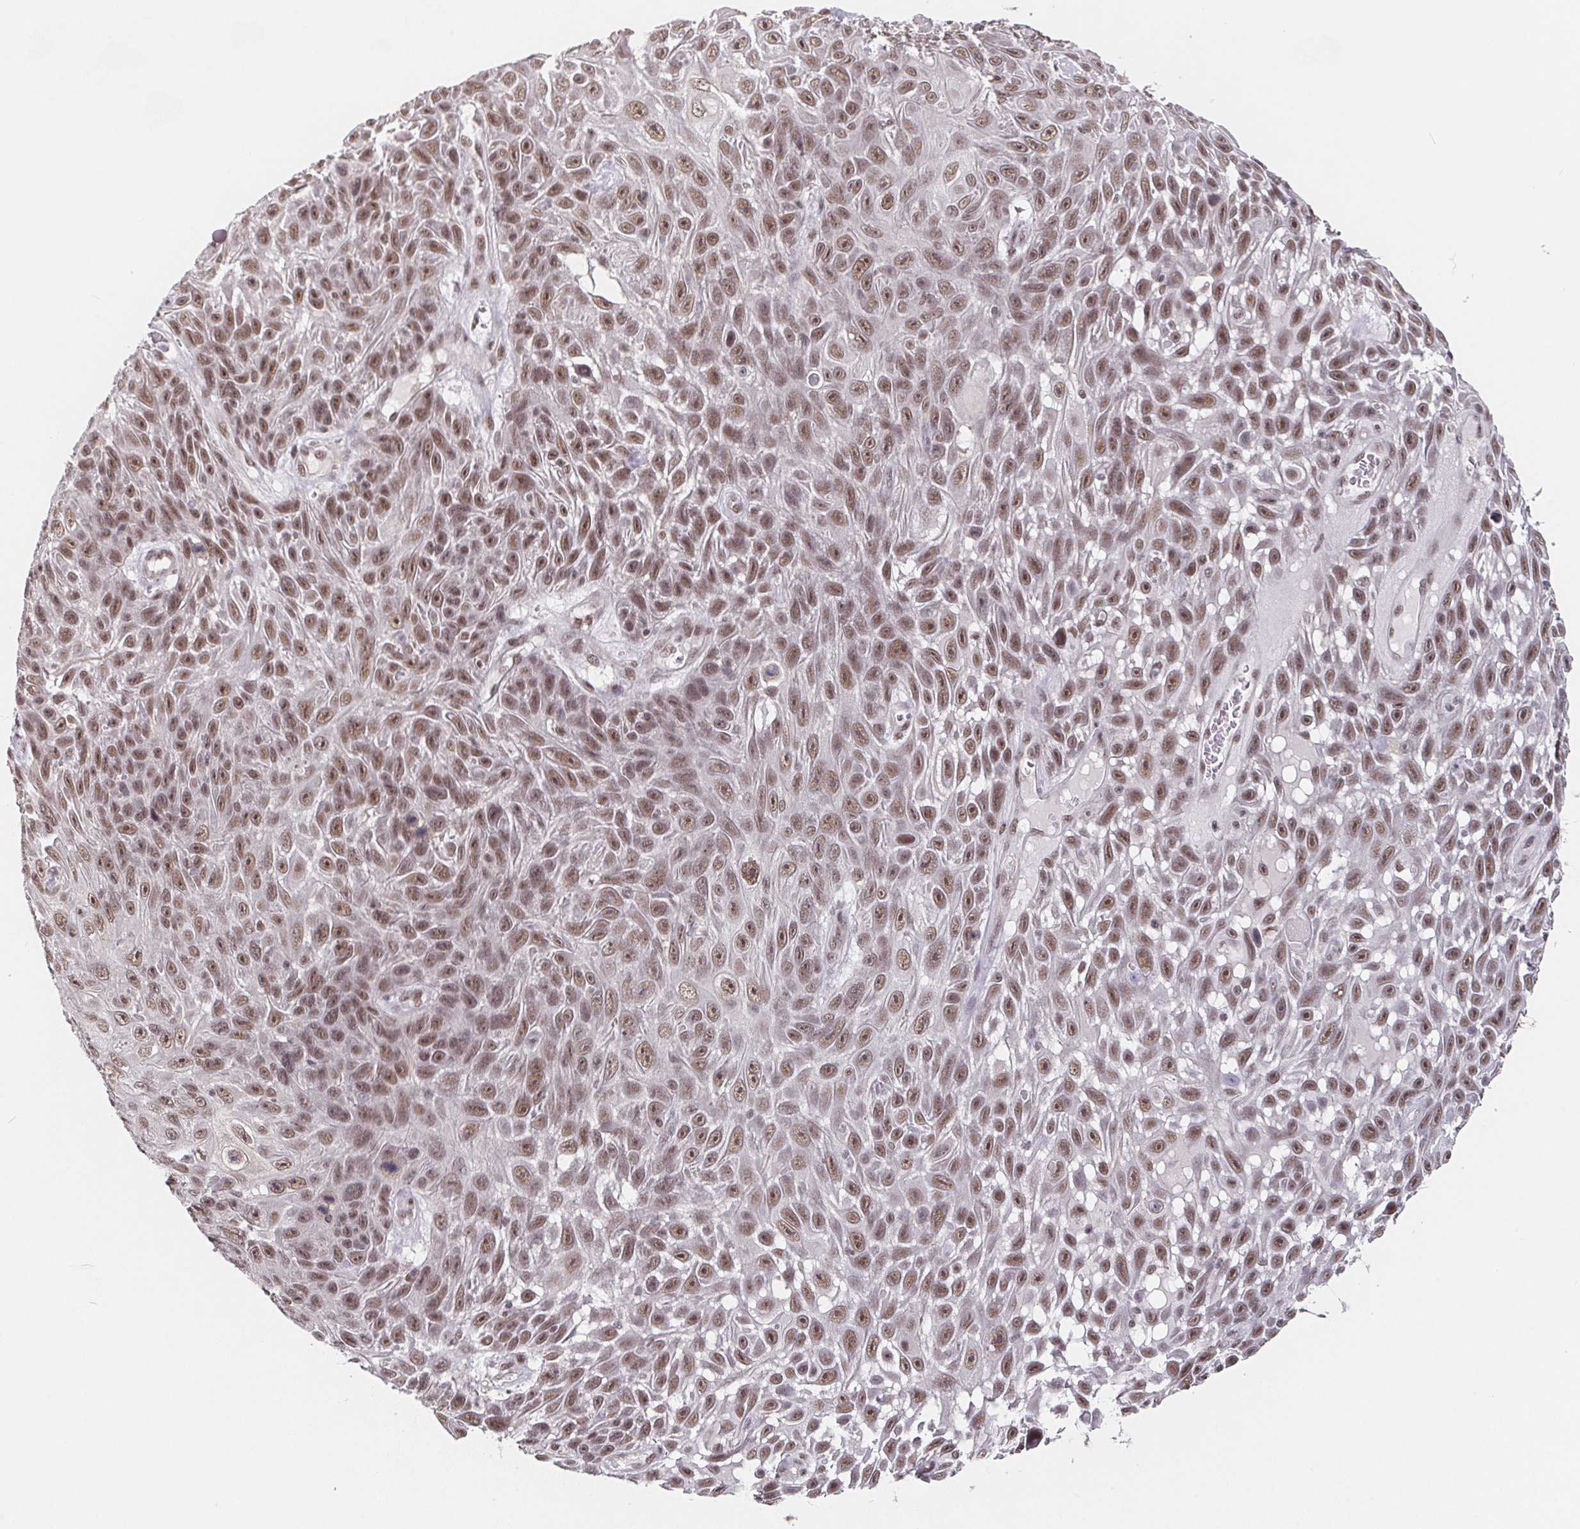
{"staining": {"intensity": "moderate", "quantity": ">75%", "location": "nuclear"}, "tissue": "skin cancer", "cell_type": "Tumor cells", "image_type": "cancer", "snomed": [{"axis": "morphology", "description": "Squamous cell carcinoma, NOS"}, {"axis": "topography", "description": "Skin"}], "caption": "High-magnification brightfield microscopy of skin squamous cell carcinoma stained with DAB (3,3'-diaminobenzidine) (brown) and counterstained with hematoxylin (blue). tumor cells exhibit moderate nuclear expression is appreciated in approximately>75% of cells. (IHC, brightfield microscopy, high magnification).", "gene": "TCERG1", "patient": {"sex": "male", "age": 82}}